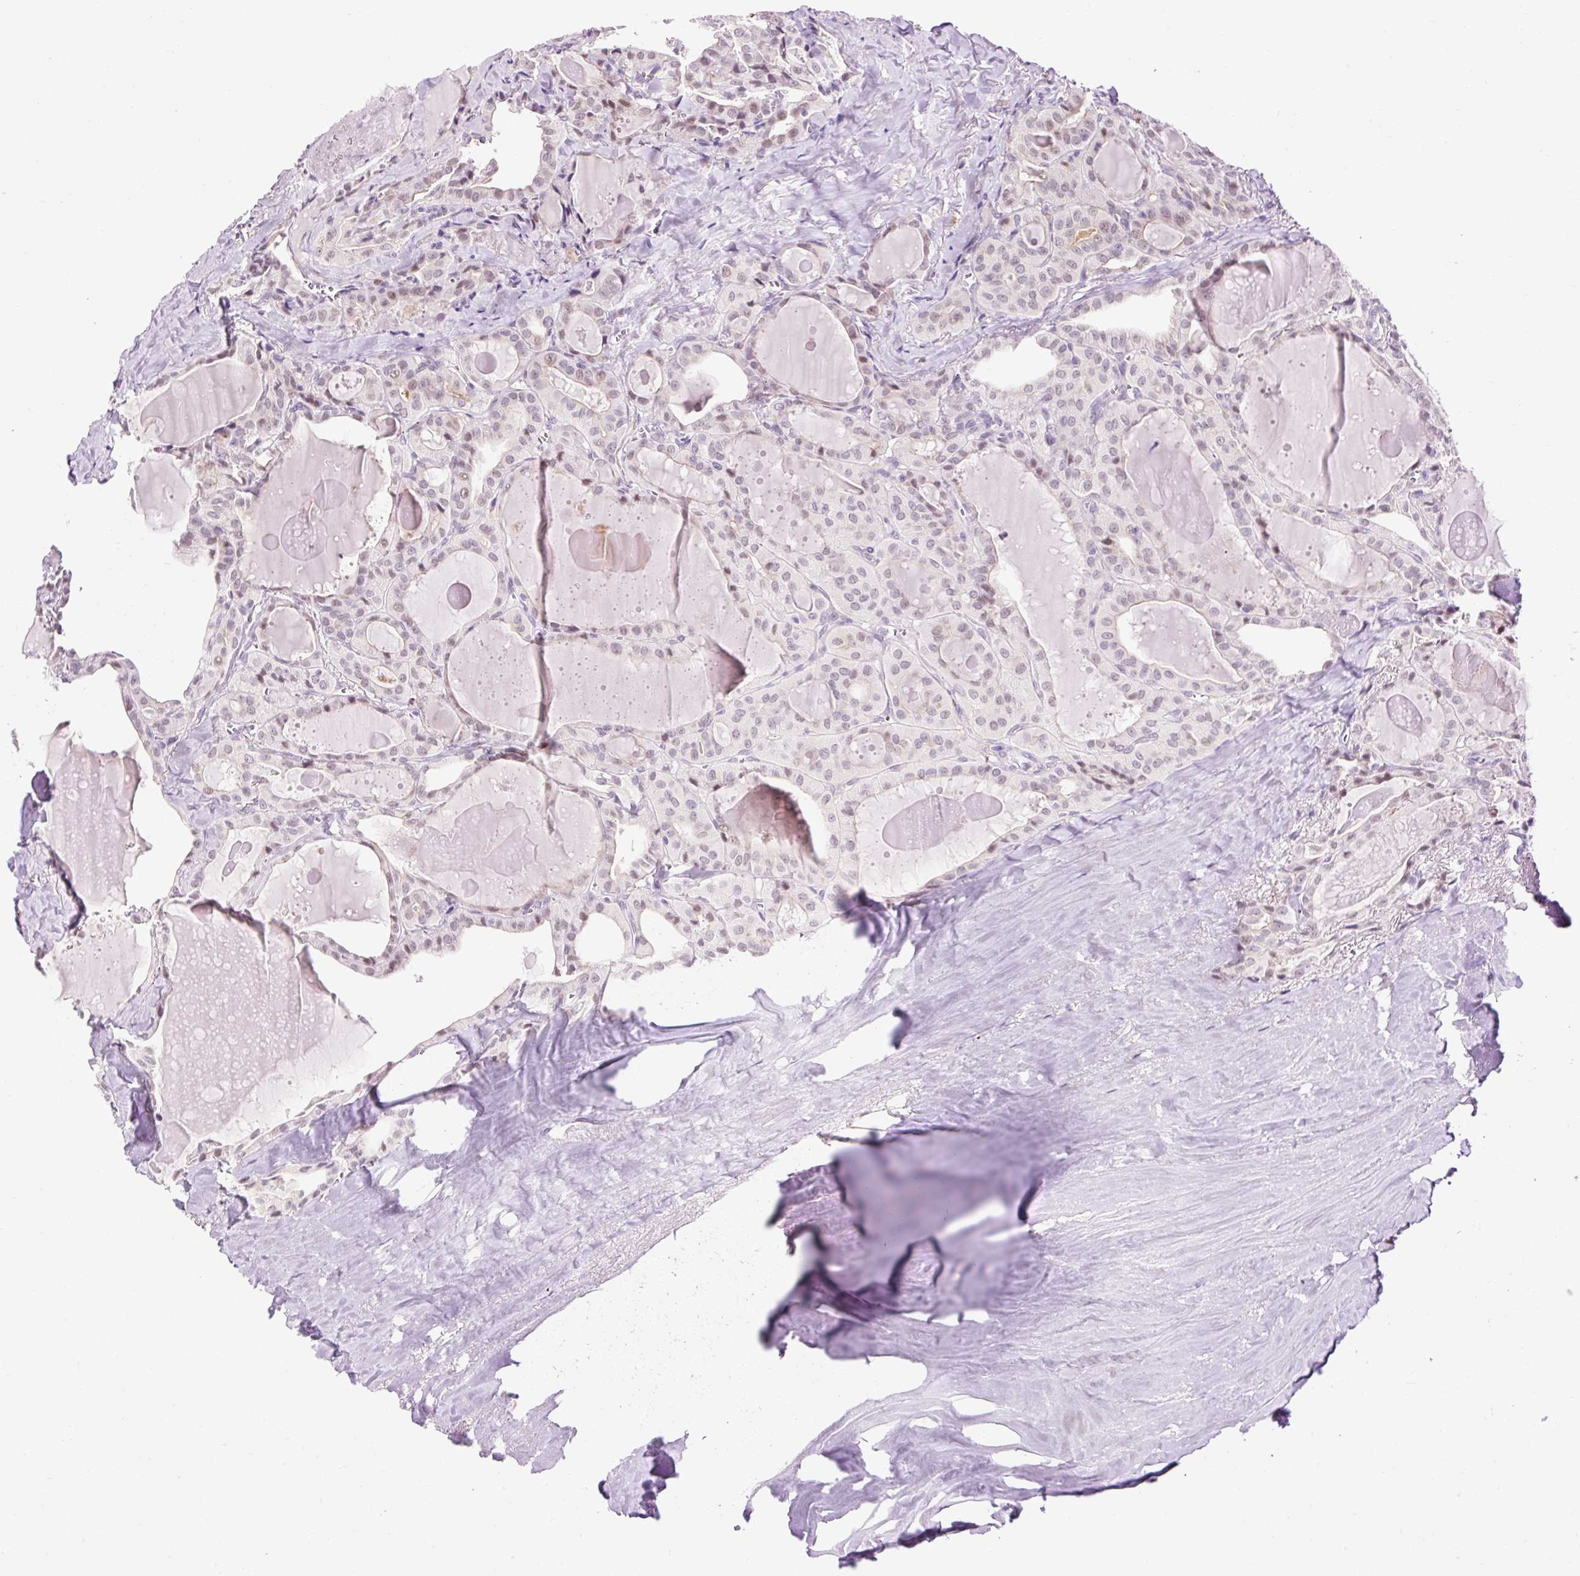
{"staining": {"intensity": "weak", "quantity": "<25%", "location": "nuclear"}, "tissue": "thyroid cancer", "cell_type": "Tumor cells", "image_type": "cancer", "snomed": [{"axis": "morphology", "description": "Papillary adenocarcinoma, NOS"}, {"axis": "topography", "description": "Thyroid gland"}], "caption": "Thyroid cancer (papillary adenocarcinoma) stained for a protein using immunohistochemistry reveals no expression tumor cells.", "gene": "LY86", "patient": {"sex": "male", "age": 52}}